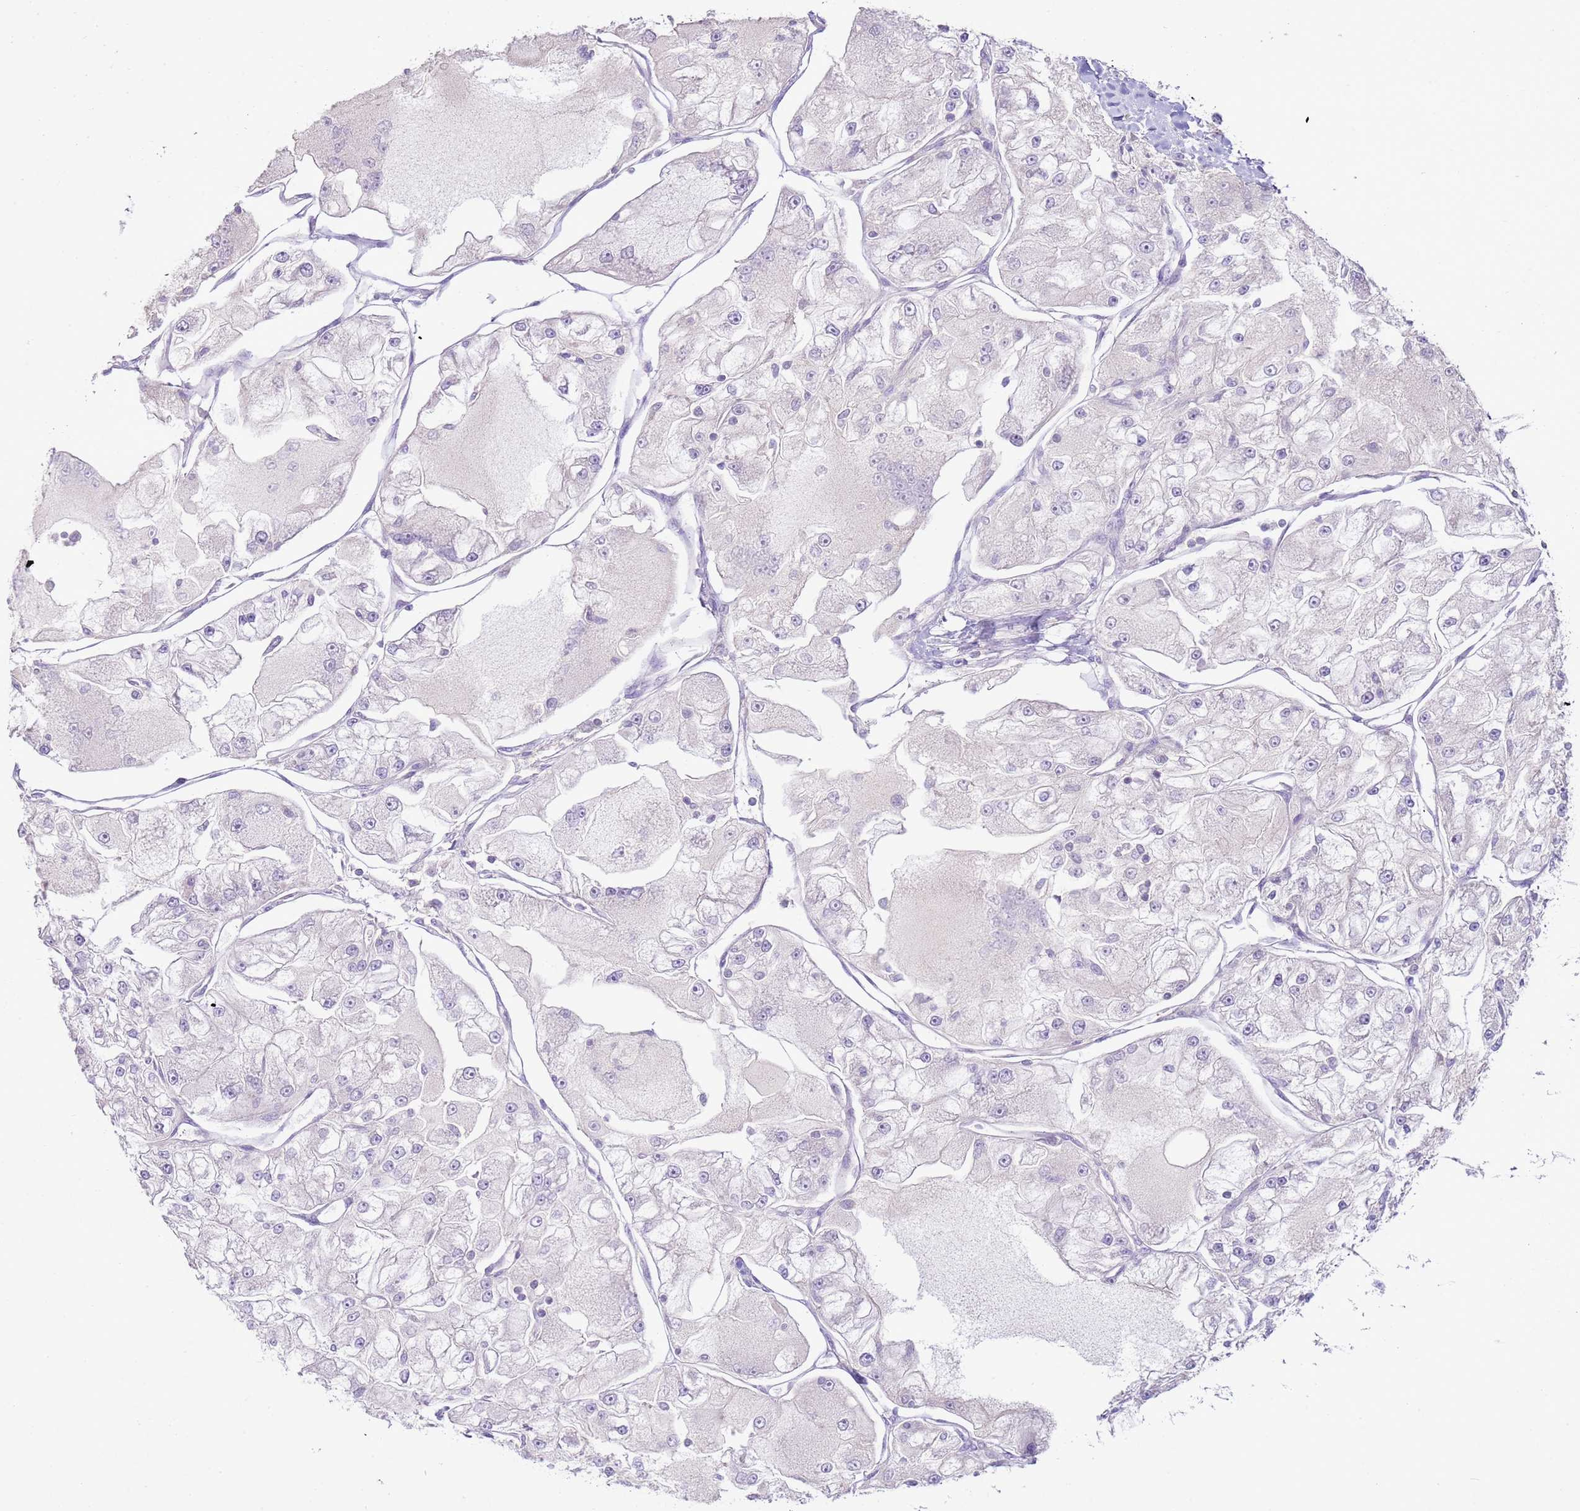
{"staining": {"intensity": "negative", "quantity": "none", "location": "none"}, "tissue": "renal cancer", "cell_type": "Tumor cells", "image_type": "cancer", "snomed": [{"axis": "morphology", "description": "Adenocarcinoma, NOS"}, {"axis": "topography", "description": "Kidney"}], "caption": "An immunohistochemistry histopathology image of renal cancer is shown. There is no staining in tumor cells of renal cancer. Brightfield microscopy of immunohistochemistry stained with DAB (3,3'-diaminobenzidine) (brown) and hematoxylin (blue), captured at high magnification.", "gene": "IL2RG", "patient": {"sex": "female", "age": 72}}